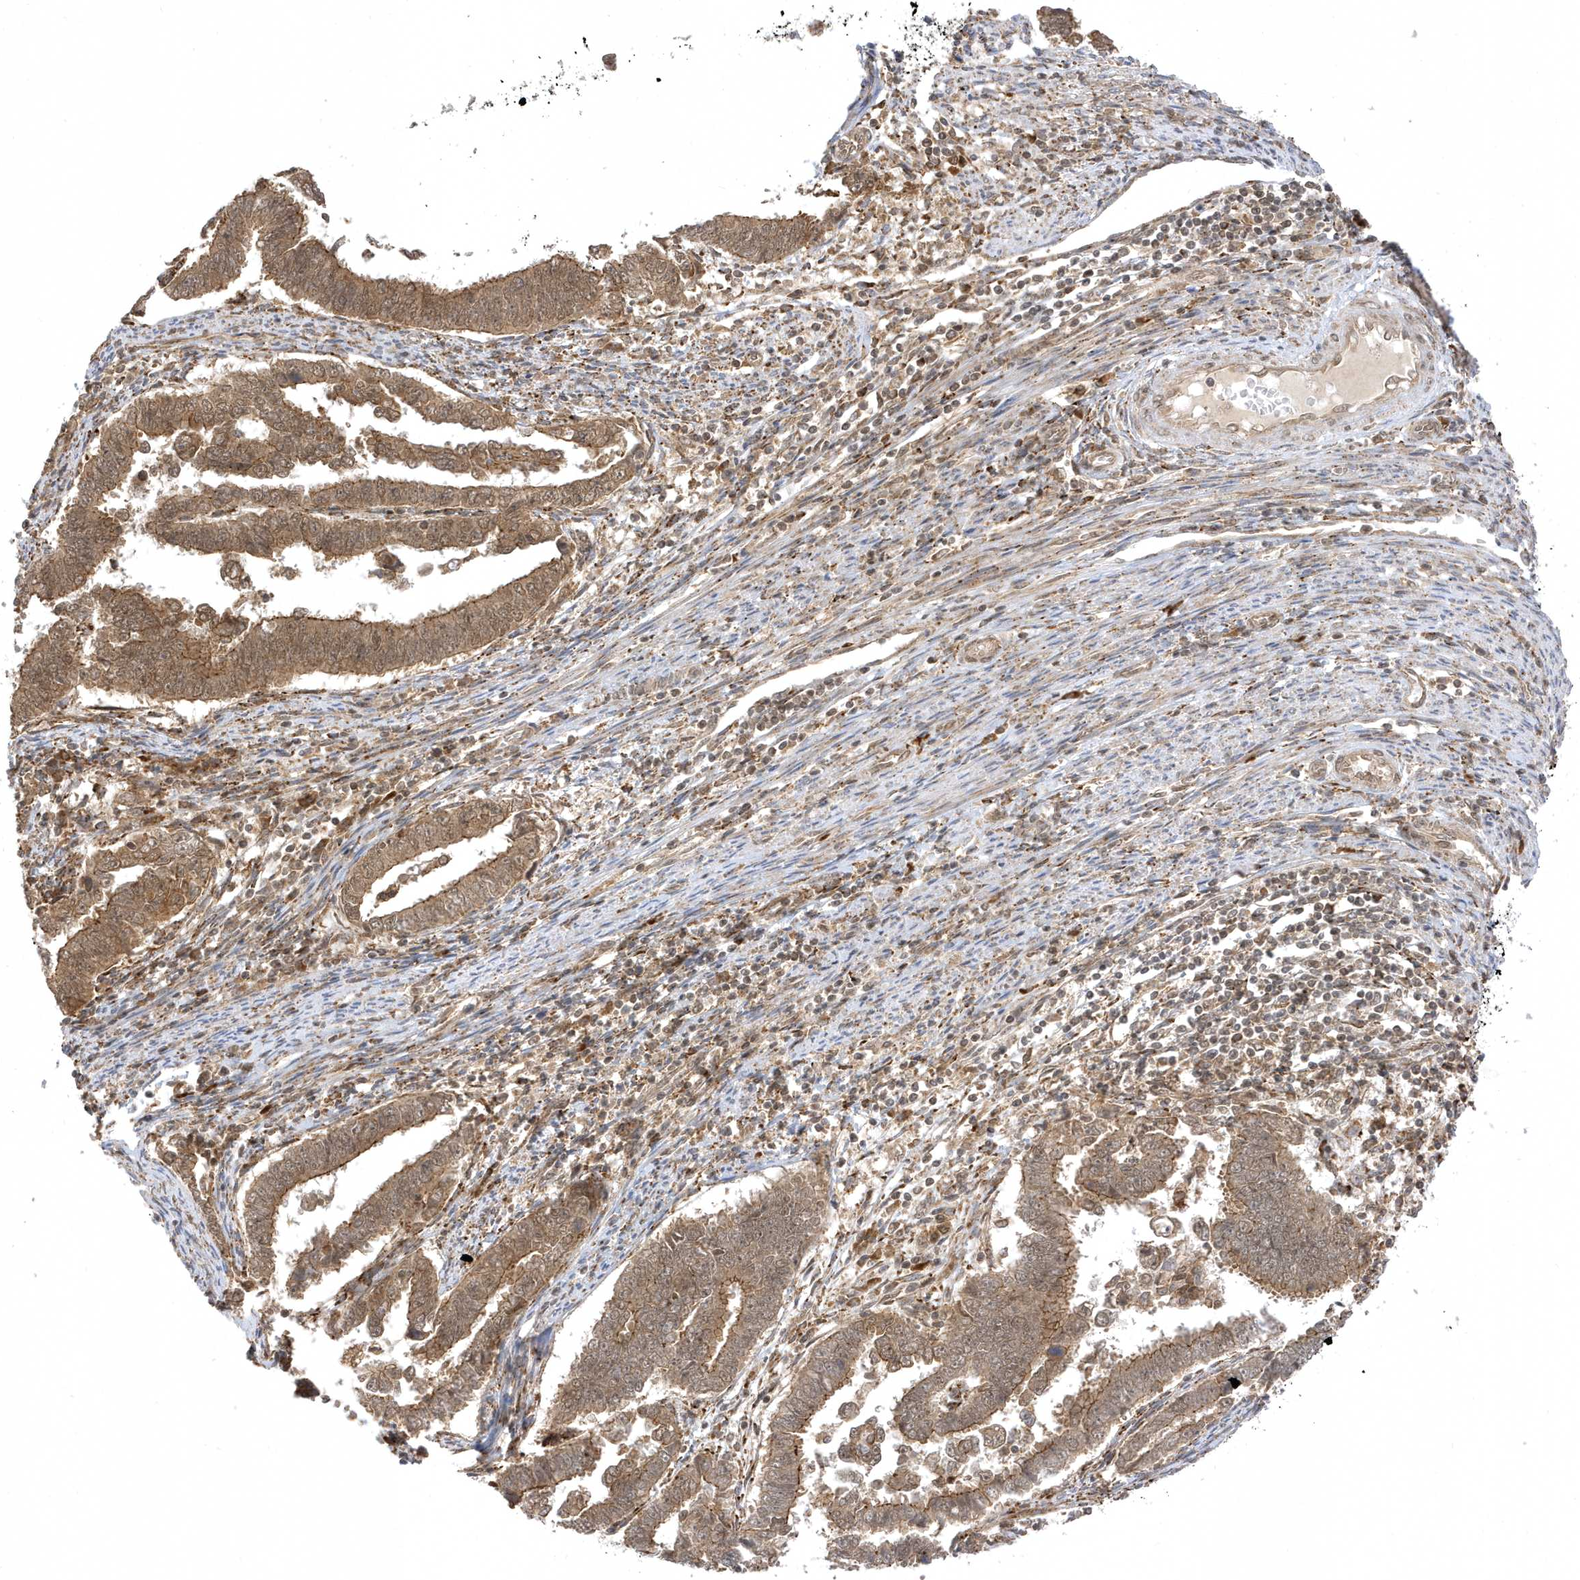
{"staining": {"intensity": "moderate", "quantity": ">75%", "location": "cytoplasmic/membranous,nuclear"}, "tissue": "endometrial cancer", "cell_type": "Tumor cells", "image_type": "cancer", "snomed": [{"axis": "morphology", "description": "Adenocarcinoma, NOS"}, {"axis": "topography", "description": "Endometrium"}], "caption": "Moderate cytoplasmic/membranous and nuclear expression for a protein is appreciated in about >75% of tumor cells of endometrial cancer (adenocarcinoma) using IHC.", "gene": "METTL21A", "patient": {"sex": "female", "age": 75}}